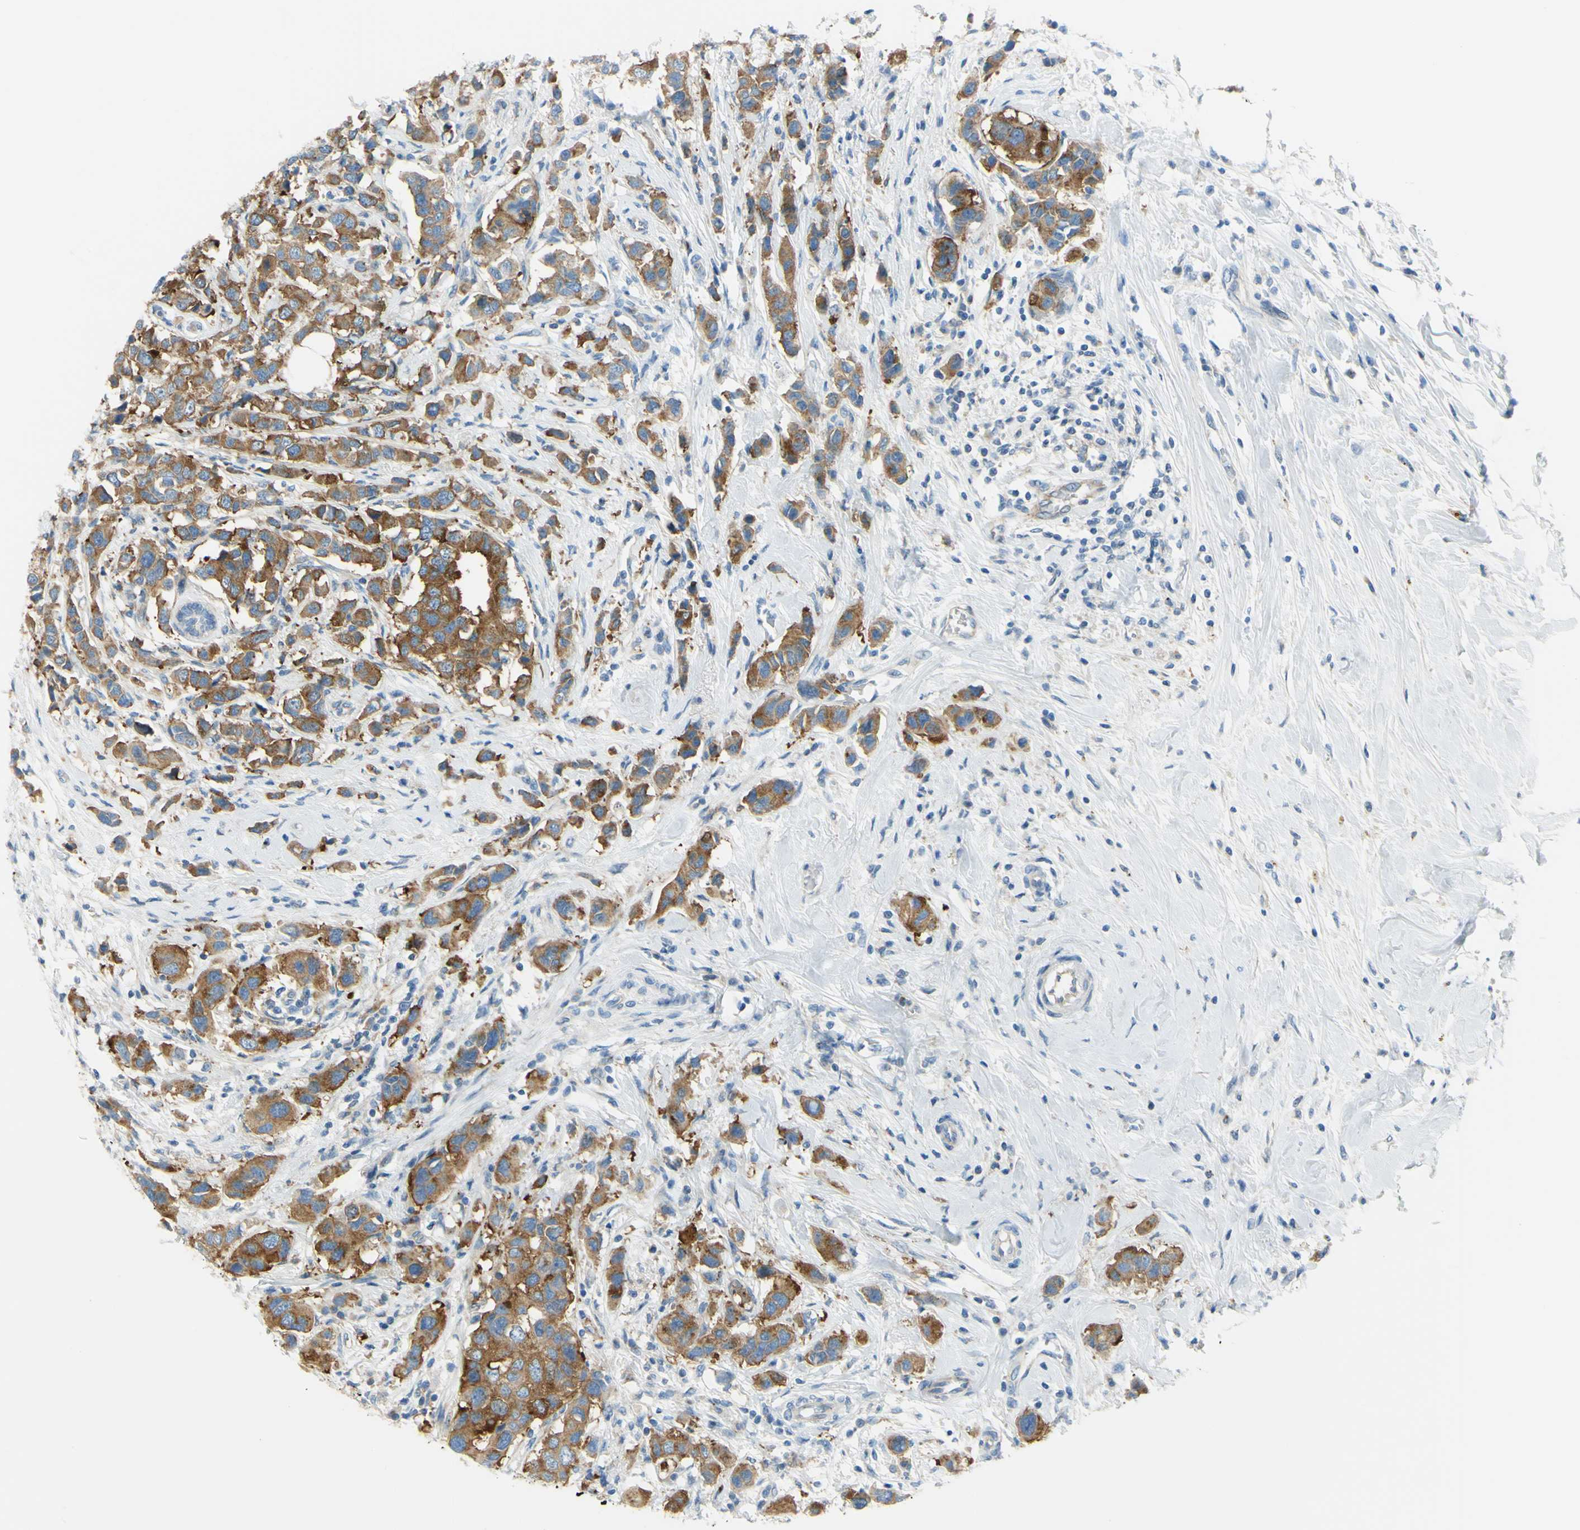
{"staining": {"intensity": "moderate", "quantity": ">75%", "location": "cytoplasmic/membranous"}, "tissue": "breast cancer", "cell_type": "Tumor cells", "image_type": "cancer", "snomed": [{"axis": "morphology", "description": "Normal tissue, NOS"}, {"axis": "morphology", "description": "Duct carcinoma"}, {"axis": "topography", "description": "Breast"}], "caption": "Immunohistochemical staining of human breast cancer (invasive ductal carcinoma) demonstrates medium levels of moderate cytoplasmic/membranous expression in about >75% of tumor cells.", "gene": "FRMD4B", "patient": {"sex": "female", "age": 50}}